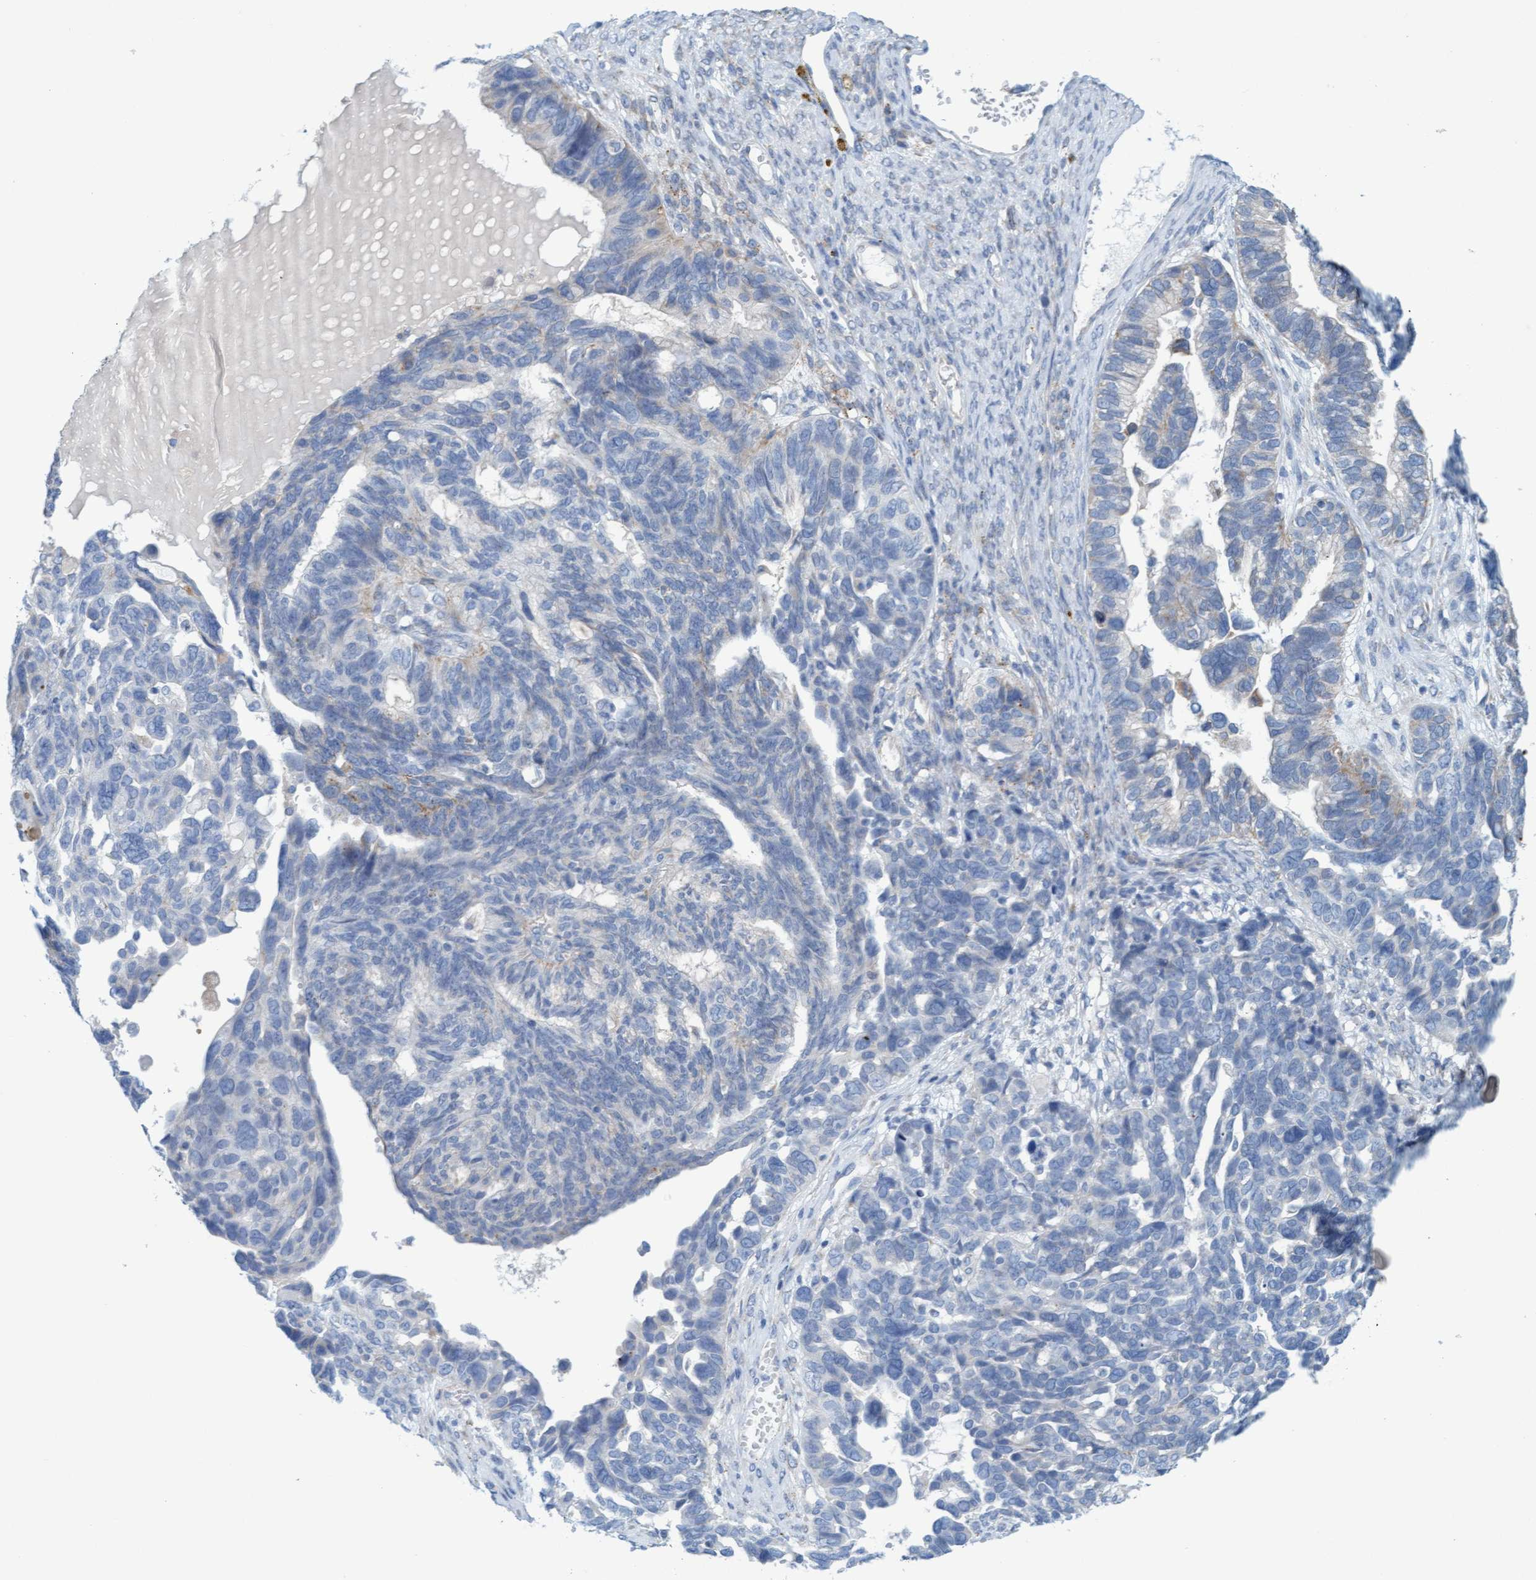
{"staining": {"intensity": "weak", "quantity": "<25%", "location": "cytoplasmic/membranous"}, "tissue": "ovarian cancer", "cell_type": "Tumor cells", "image_type": "cancer", "snomed": [{"axis": "morphology", "description": "Cystadenocarcinoma, serous, NOS"}, {"axis": "topography", "description": "Ovary"}], "caption": "Protein analysis of serous cystadenocarcinoma (ovarian) demonstrates no significant staining in tumor cells.", "gene": "SGSH", "patient": {"sex": "female", "age": 79}}